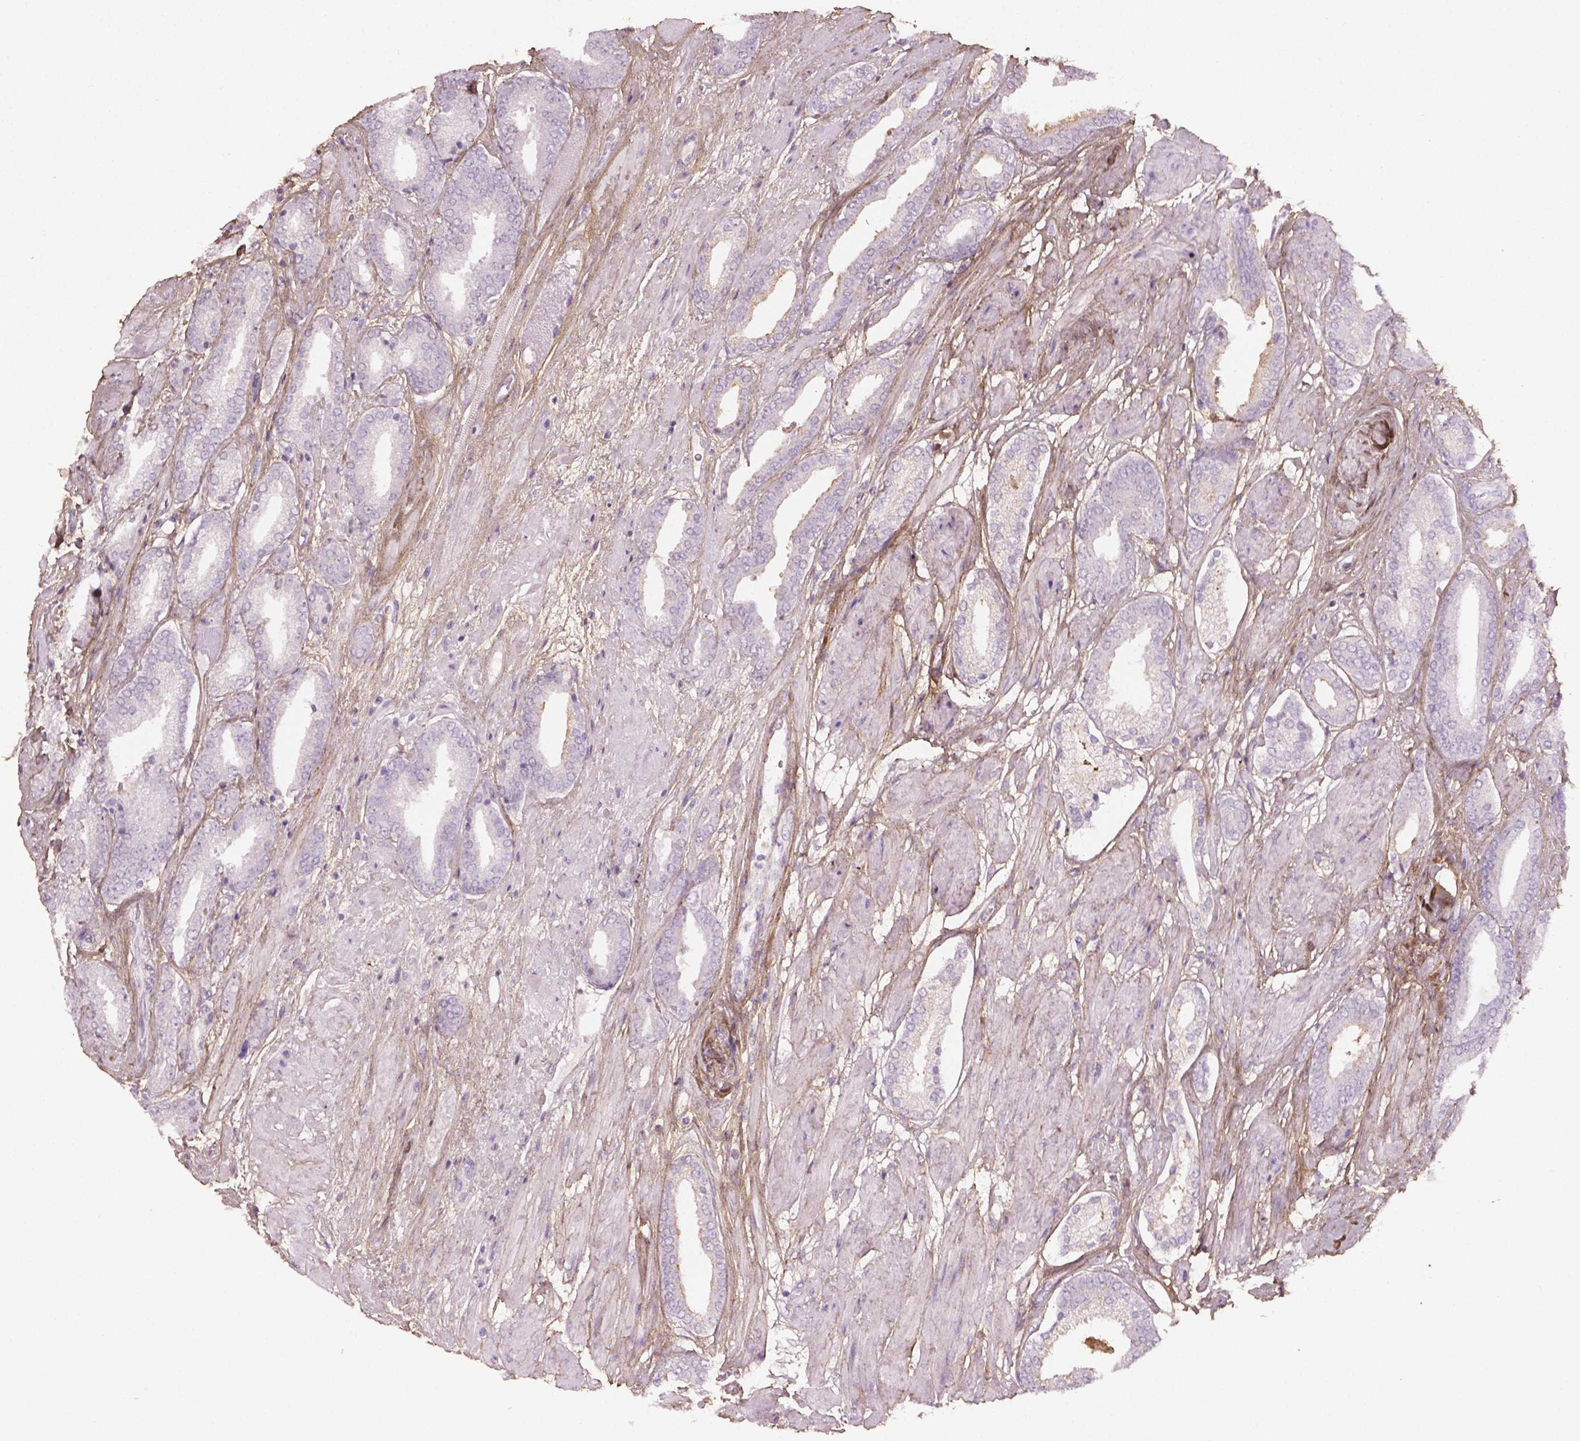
{"staining": {"intensity": "negative", "quantity": "none", "location": "none"}, "tissue": "prostate cancer", "cell_type": "Tumor cells", "image_type": "cancer", "snomed": [{"axis": "morphology", "description": "Adenocarcinoma, High grade"}, {"axis": "topography", "description": "Prostate"}], "caption": "Immunohistochemical staining of adenocarcinoma (high-grade) (prostate) shows no significant staining in tumor cells.", "gene": "DLG2", "patient": {"sex": "male", "age": 56}}